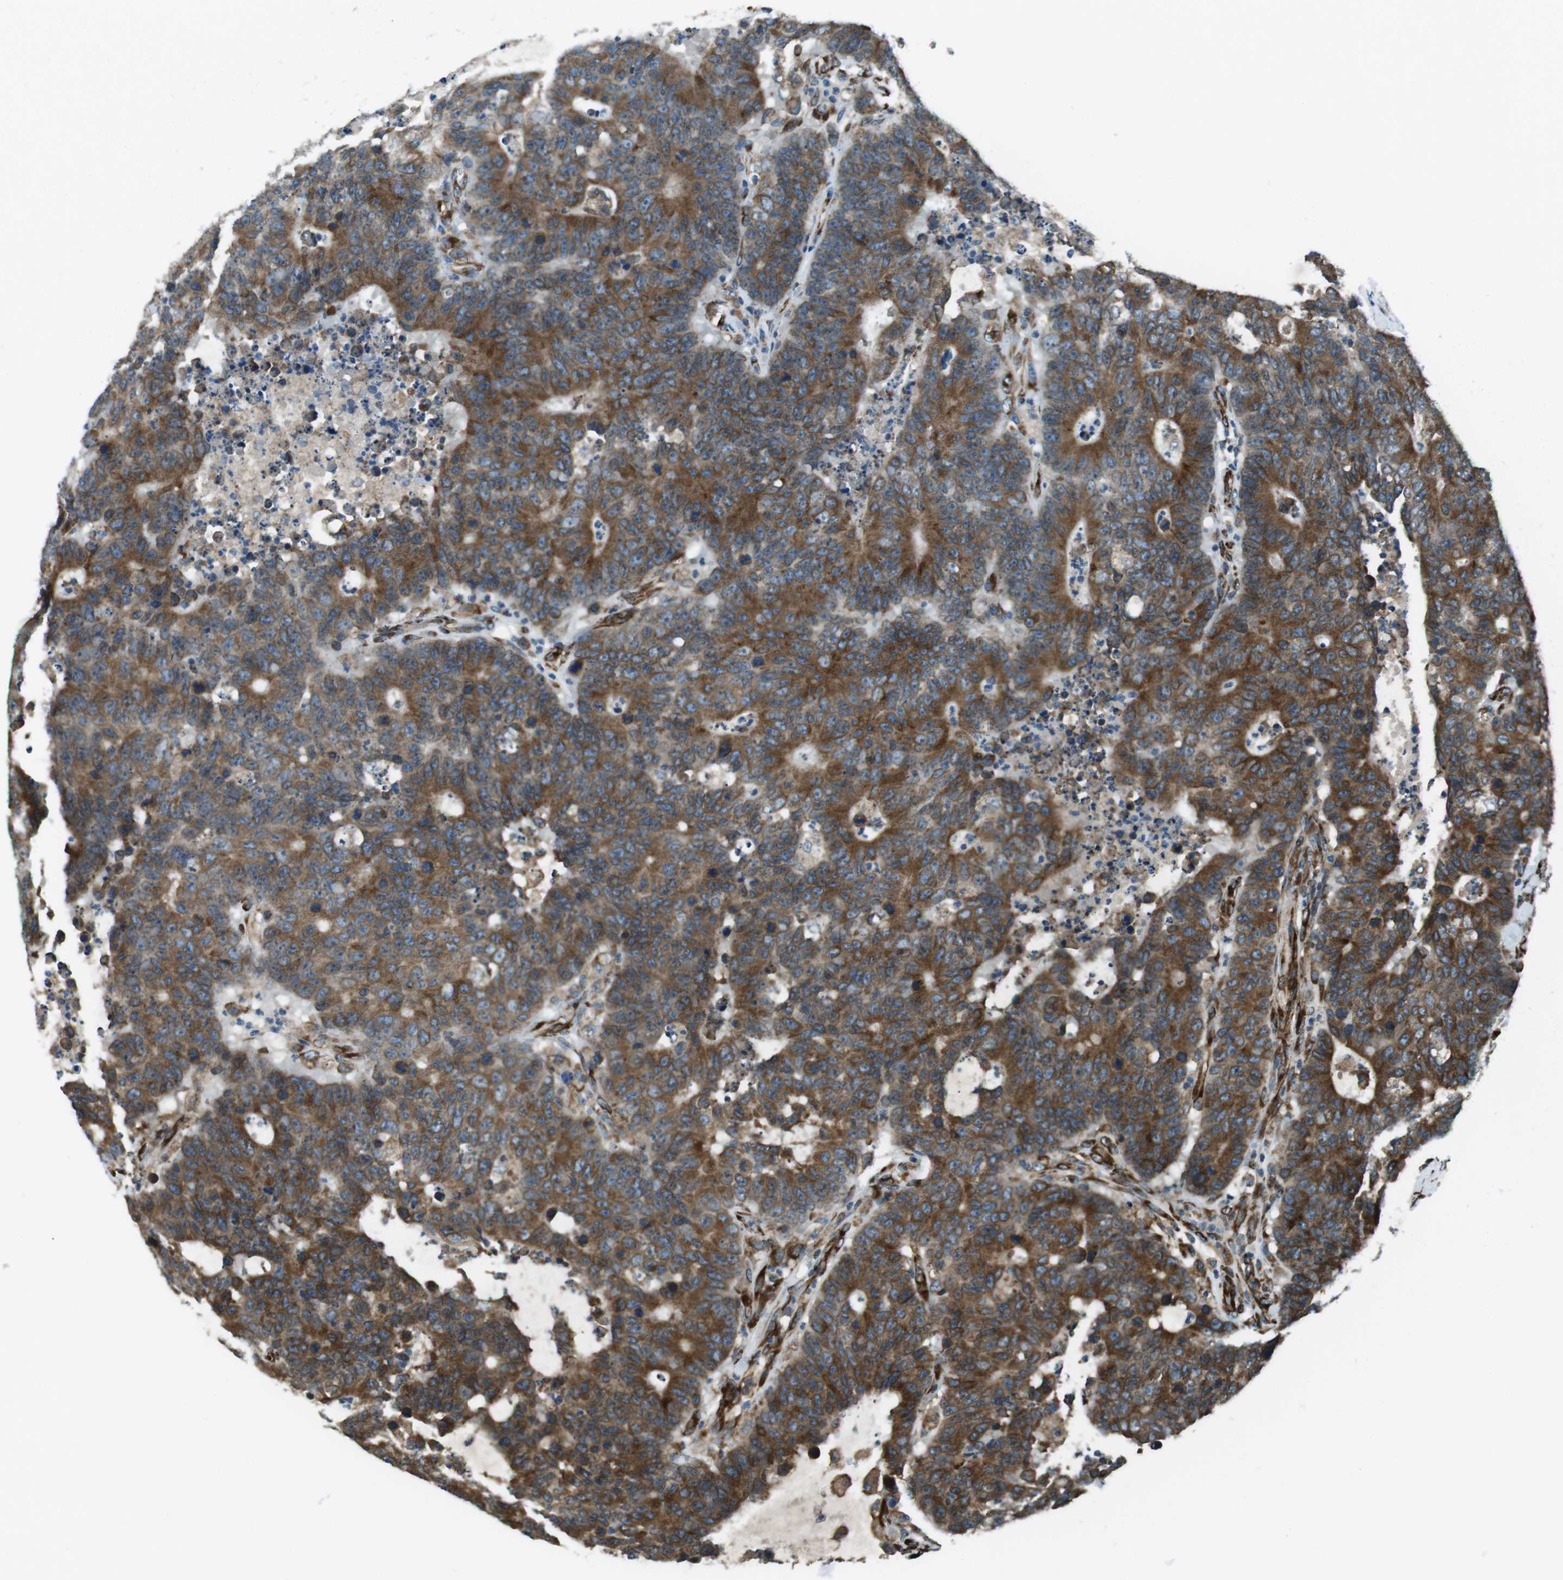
{"staining": {"intensity": "strong", "quantity": ">75%", "location": "cytoplasmic/membranous"}, "tissue": "colorectal cancer", "cell_type": "Tumor cells", "image_type": "cancer", "snomed": [{"axis": "morphology", "description": "Adenocarcinoma, NOS"}, {"axis": "topography", "description": "Colon"}], "caption": "Immunohistochemical staining of colorectal cancer demonstrates high levels of strong cytoplasmic/membranous positivity in approximately >75% of tumor cells. The staining was performed using DAB, with brown indicating positive protein expression. Nuclei are stained blue with hematoxylin.", "gene": "KTN1", "patient": {"sex": "female", "age": 86}}